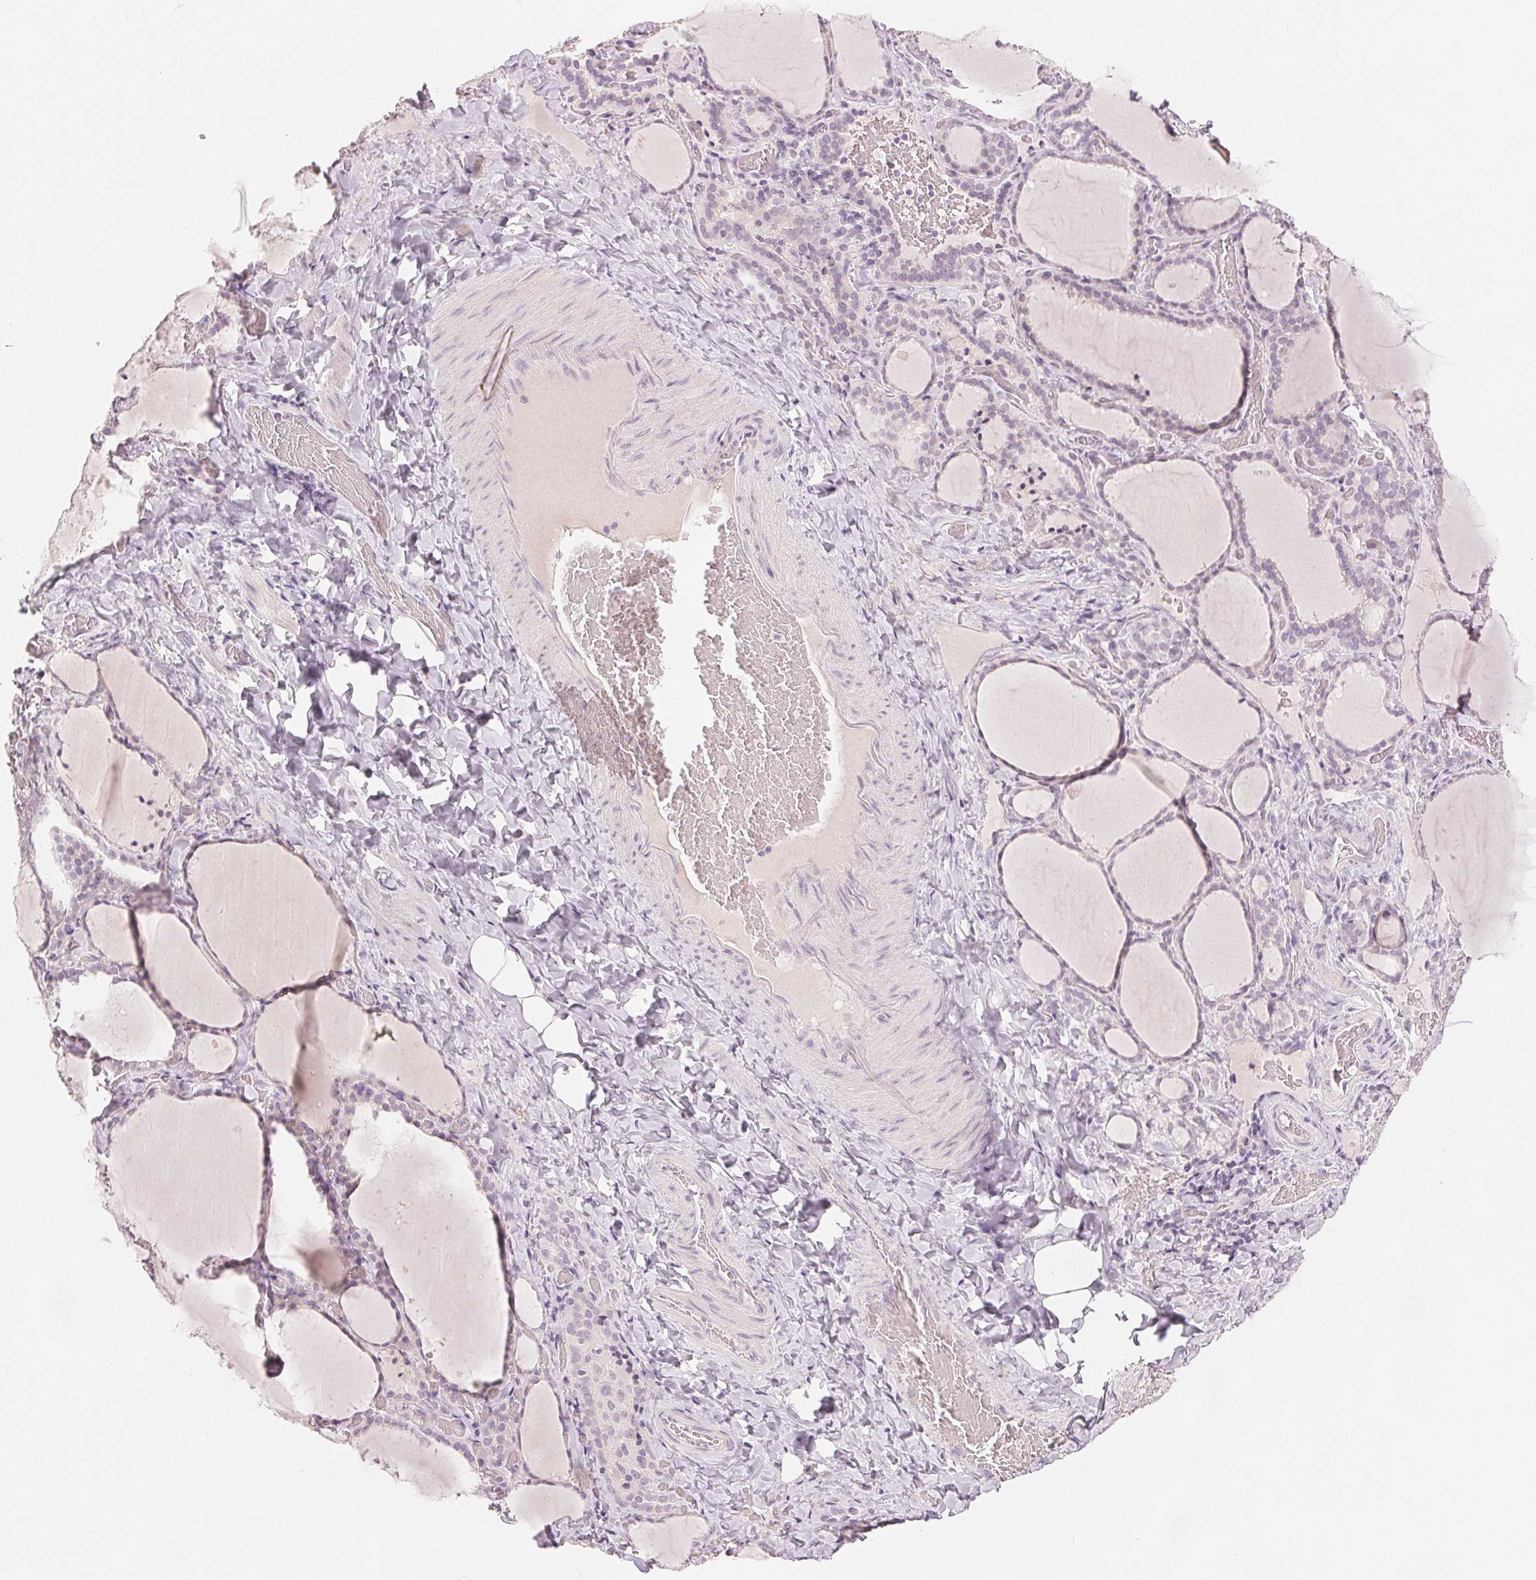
{"staining": {"intensity": "negative", "quantity": "none", "location": "none"}, "tissue": "thyroid gland", "cell_type": "Glandular cells", "image_type": "normal", "snomed": [{"axis": "morphology", "description": "Normal tissue, NOS"}, {"axis": "topography", "description": "Thyroid gland"}], "caption": "Immunohistochemistry (IHC) photomicrograph of unremarkable thyroid gland: thyroid gland stained with DAB exhibits no significant protein staining in glandular cells. (Immunohistochemistry, brightfield microscopy, high magnification).", "gene": "SLC27A5", "patient": {"sex": "female", "age": 22}}